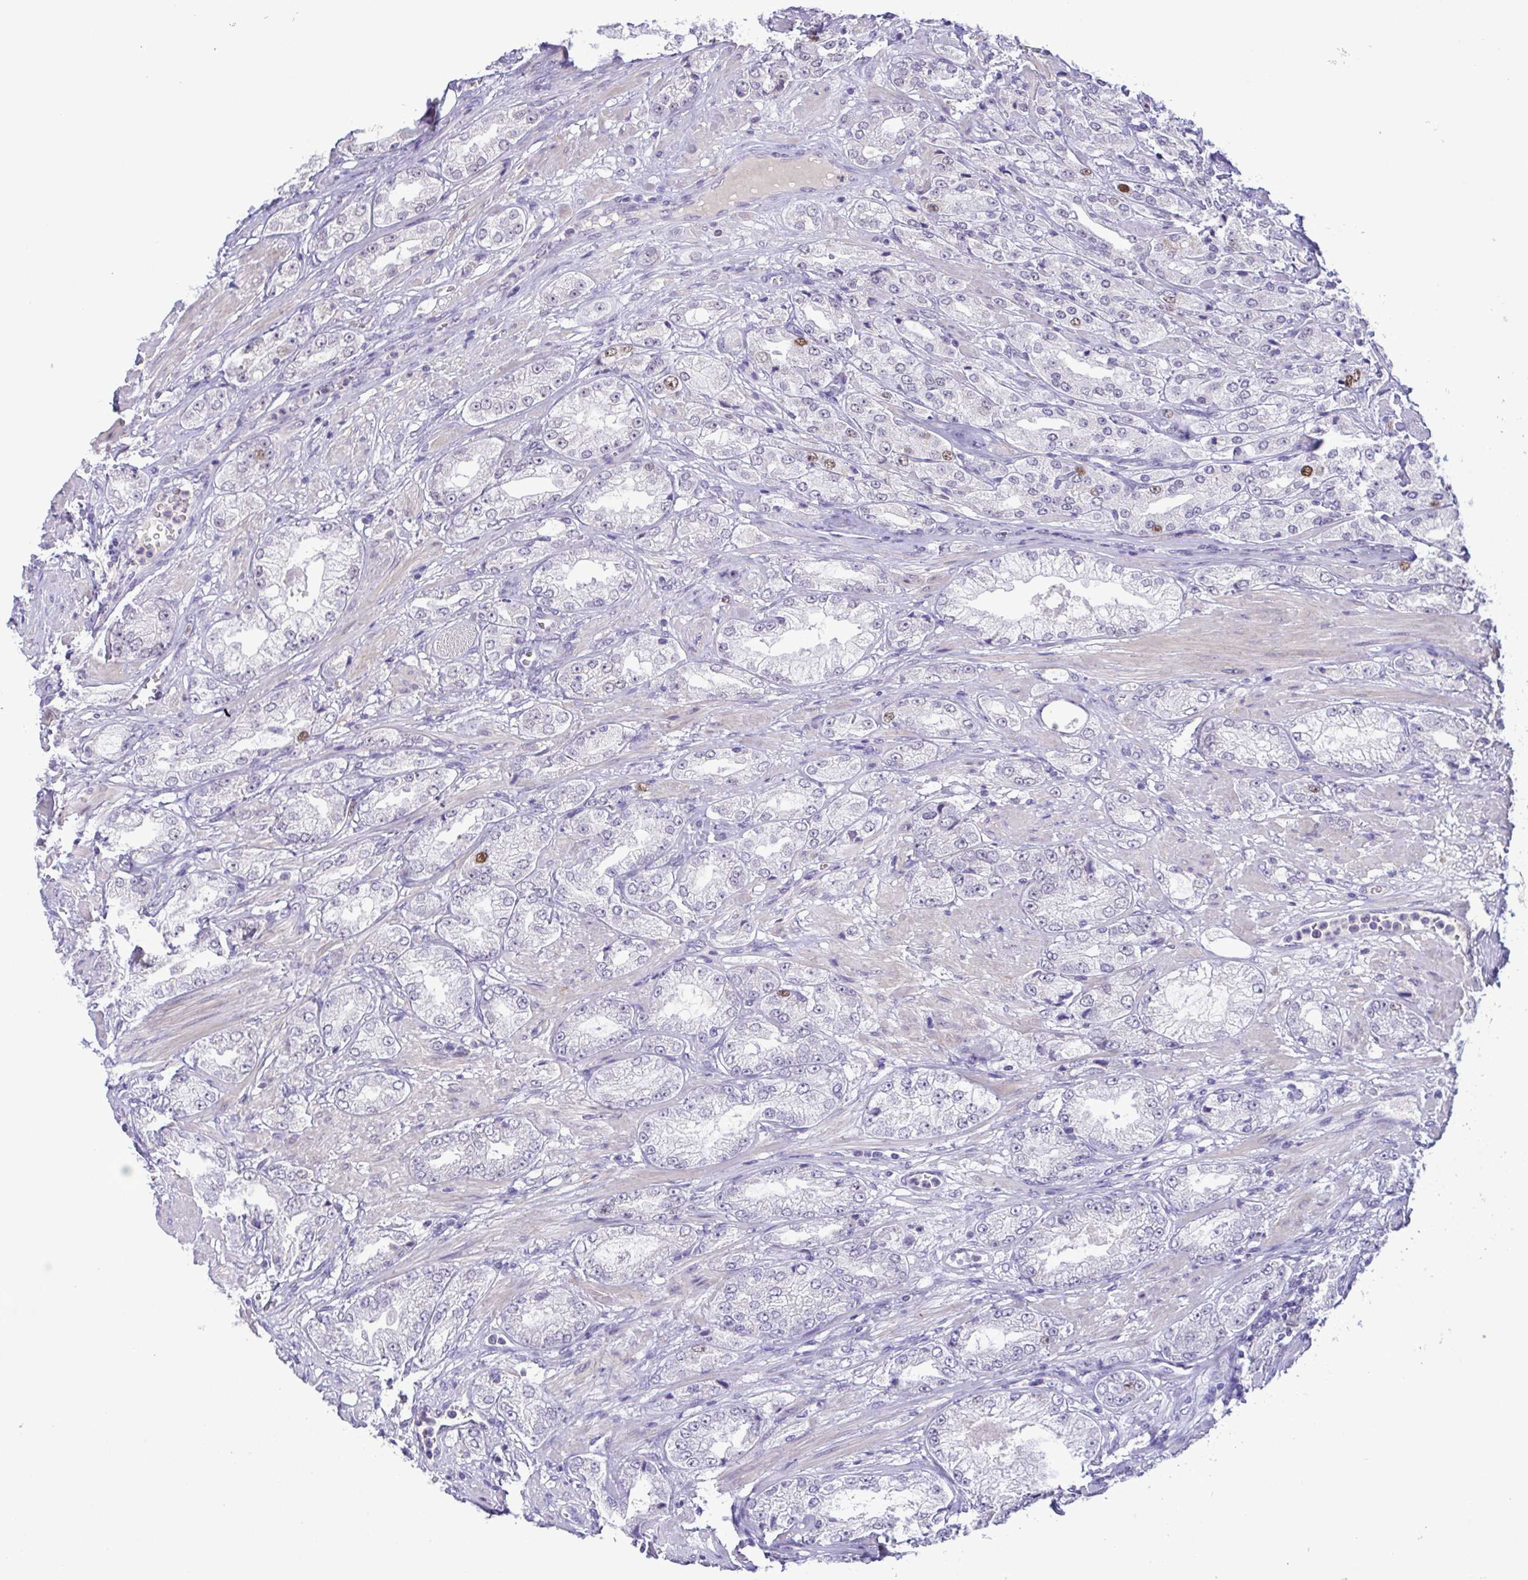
{"staining": {"intensity": "negative", "quantity": "none", "location": "none"}, "tissue": "prostate cancer", "cell_type": "Tumor cells", "image_type": "cancer", "snomed": [{"axis": "morphology", "description": "Adenocarcinoma, High grade"}, {"axis": "topography", "description": "Prostate"}], "caption": "Tumor cells show no significant protein expression in prostate adenocarcinoma (high-grade). (DAB immunohistochemistry (IHC), high magnification).", "gene": "TIPIN", "patient": {"sex": "male", "age": 68}}